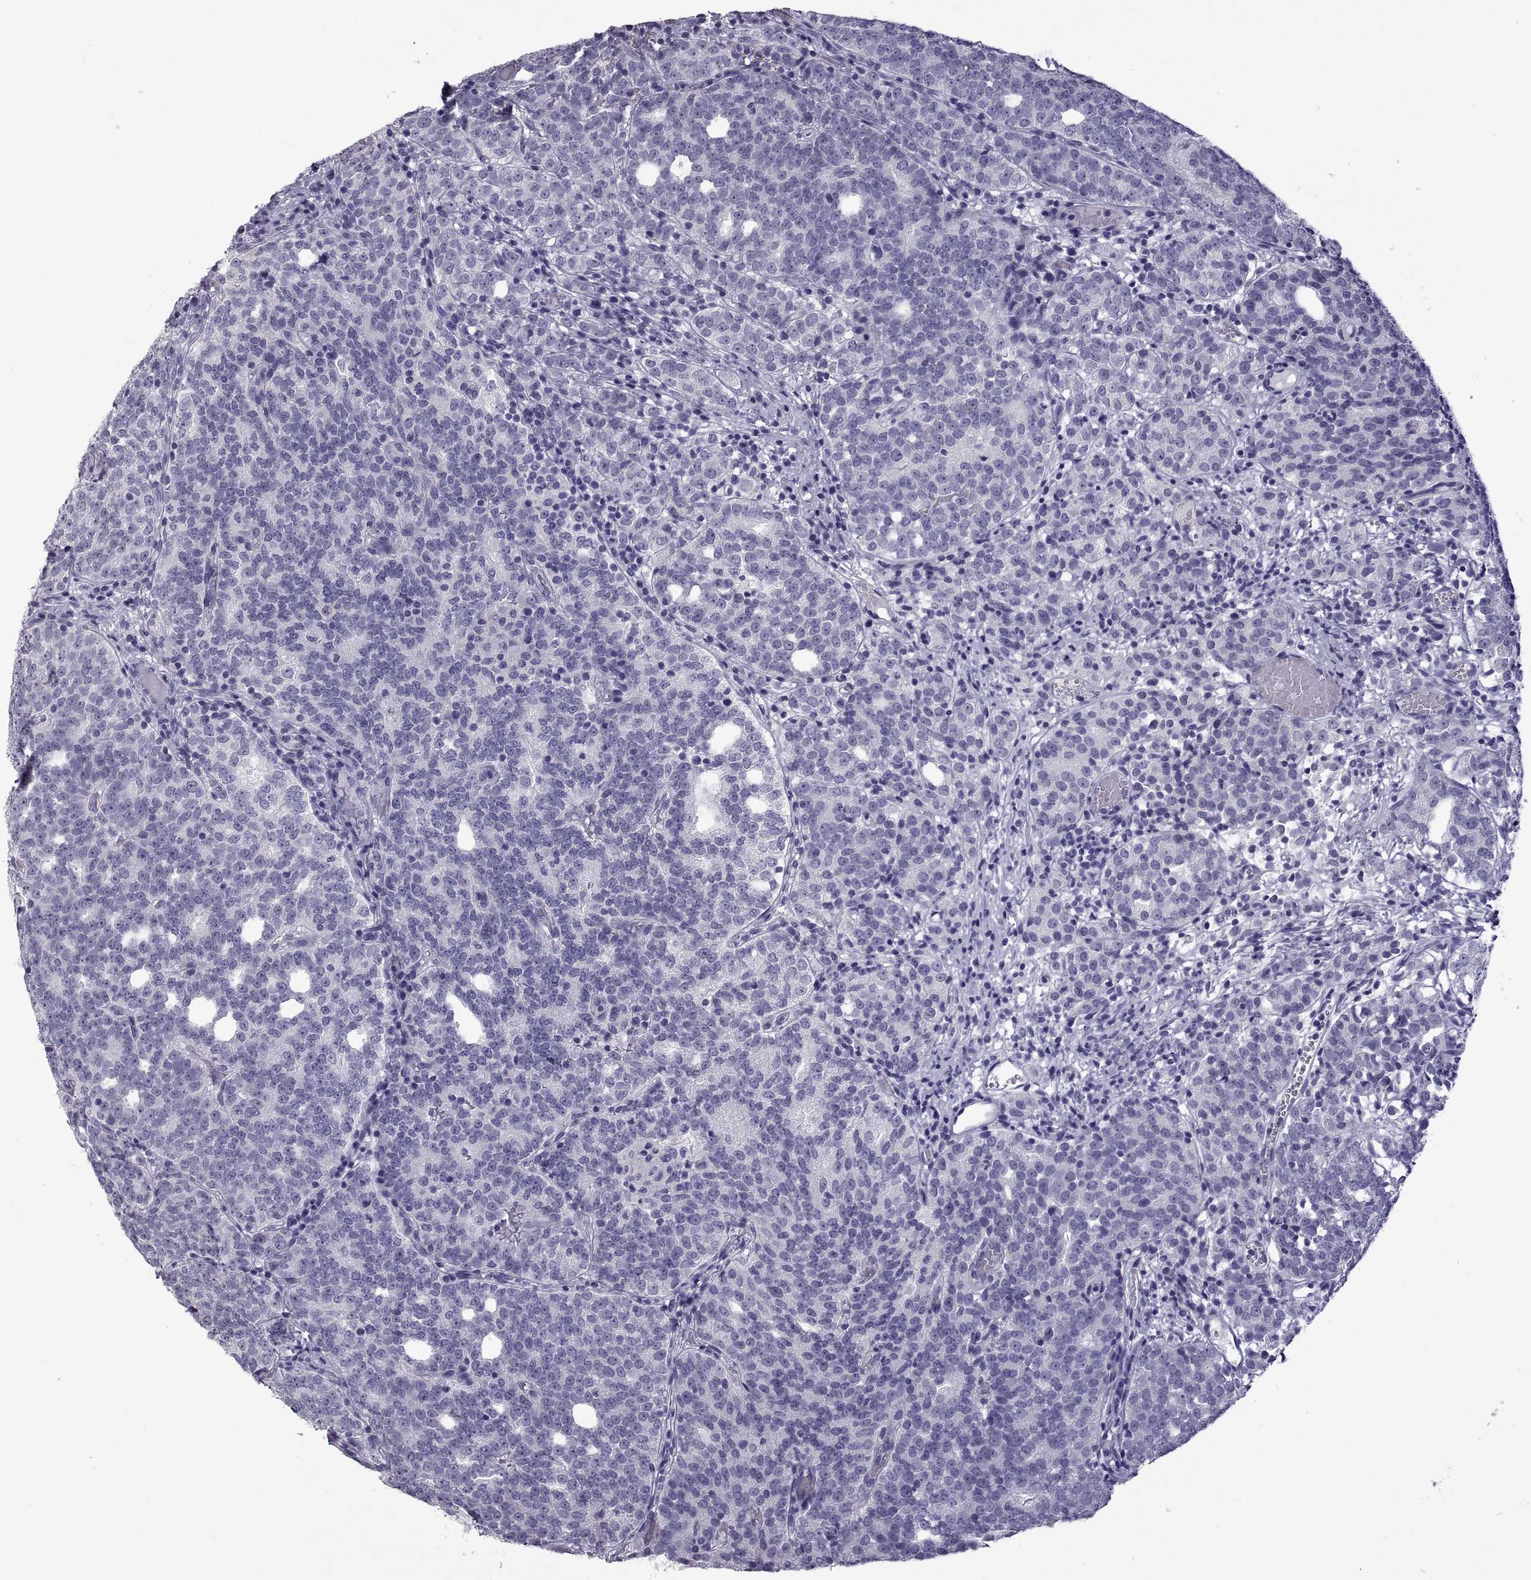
{"staining": {"intensity": "negative", "quantity": "none", "location": "none"}, "tissue": "prostate cancer", "cell_type": "Tumor cells", "image_type": "cancer", "snomed": [{"axis": "morphology", "description": "Adenocarcinoma, High grade"}, {"axis": "topography", "description": "Prostate"}], "caption": "Prostate high-grade adenocarcinoma stained for a protein using IHC displays no positivity tumor cells.", "gene": "RDM1", "patient": {"sex": "male", "age": 53}}